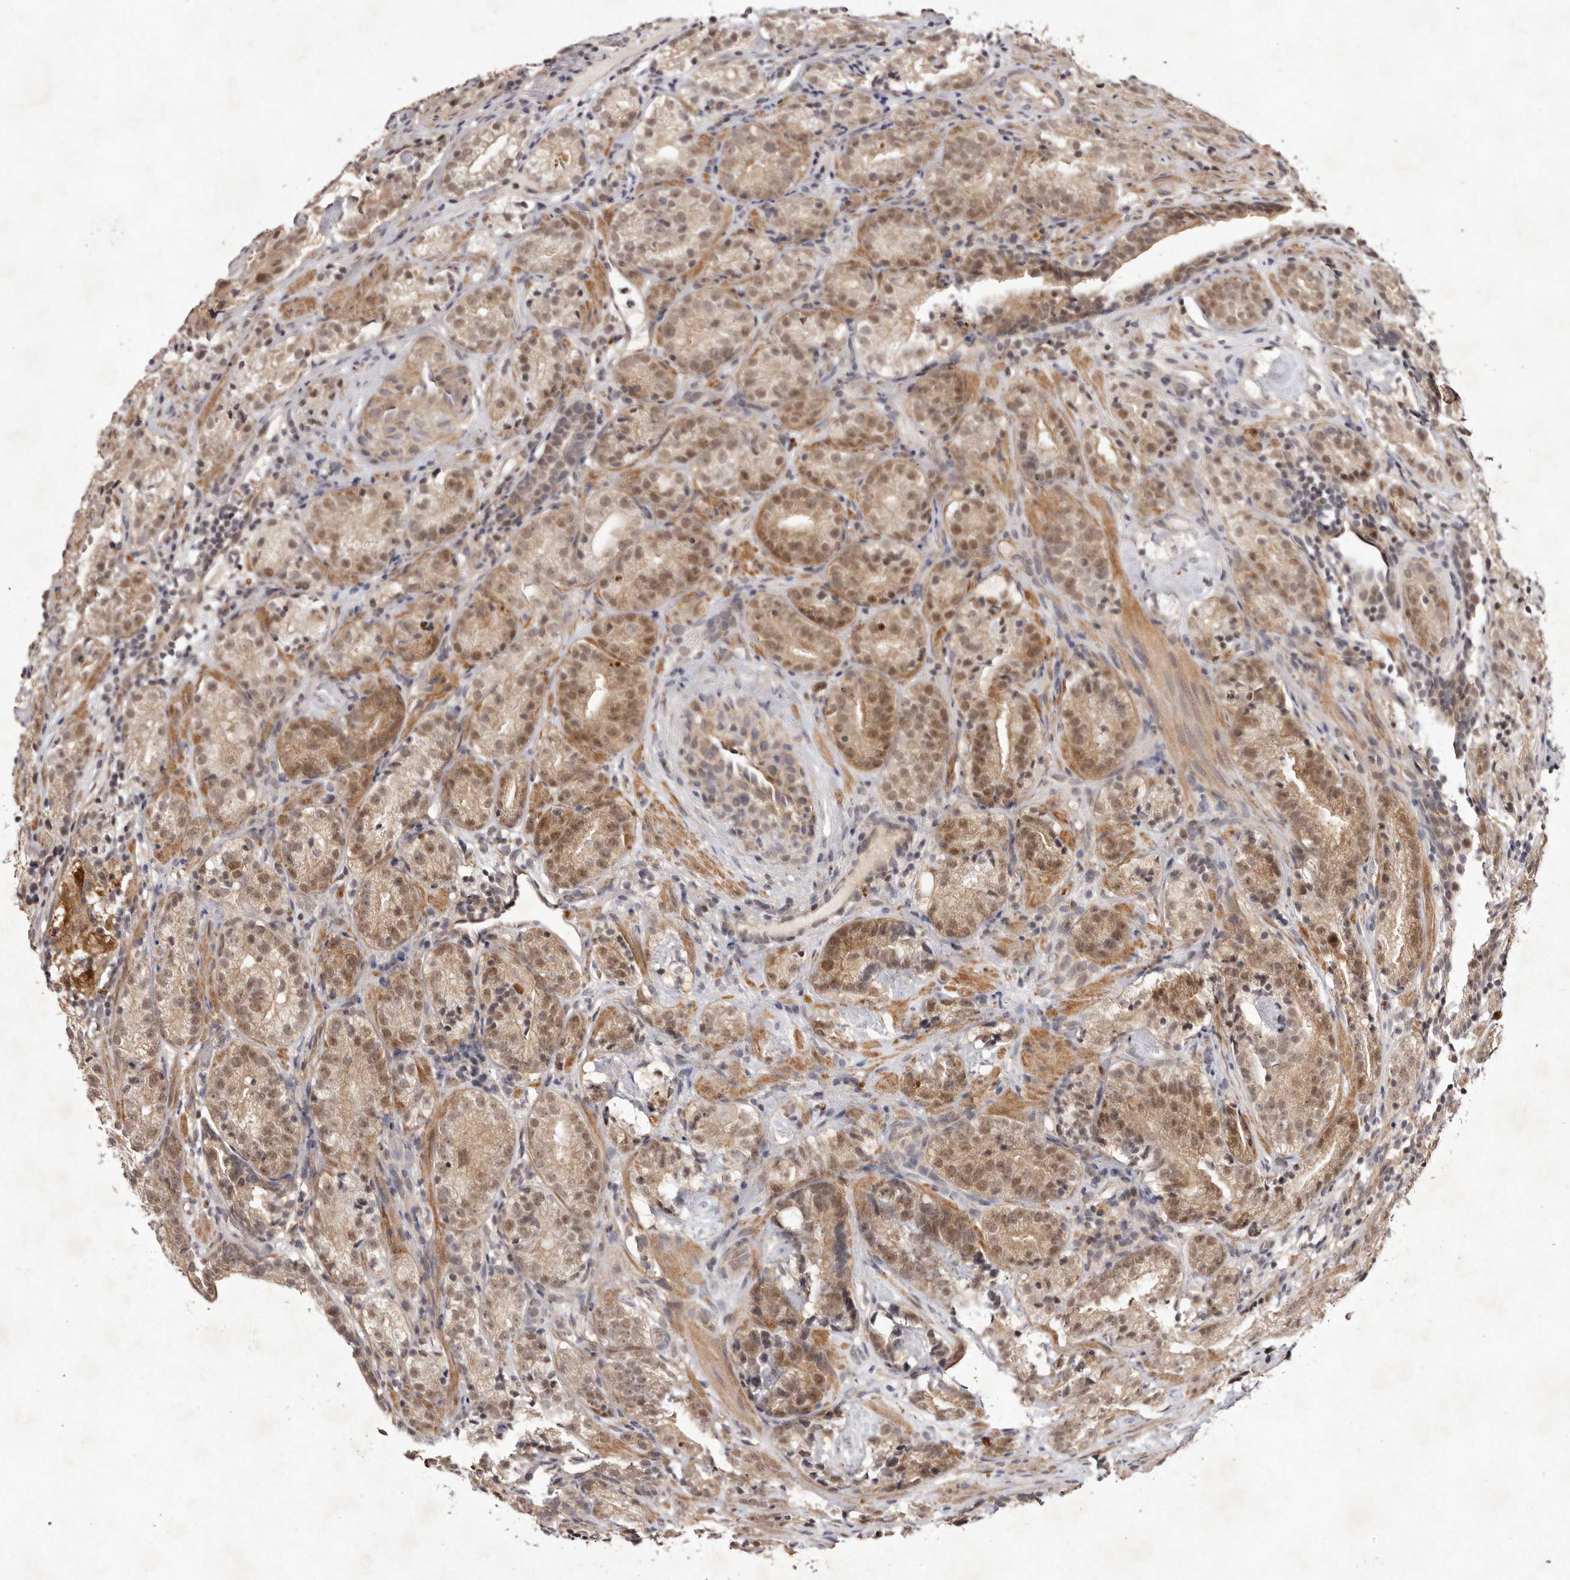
{"staining": {"intensity": "moderate", "quantity": ">75%", "location": "cytoplasmic/membranous,nuclear"}, "tissue": "prostate cancer", "cell_type": "Tumor cells", "image_type": "cancer", "snomed": [{"axis": "morphology", "description": "Adenocarcinoma, High grade"}, {"axis": "topography", "description": "Prostate"}], "caption": "A brown stain labels moderate cytoplasmic/membranous and nuclear positivity of a protein in human high-grade adenocarcinoma (prostate) tumor cells. (IHC, brightfield microscopy, high magnification).", "gene": "BUD31", "patient": {"sex": "male", "age": 56}}